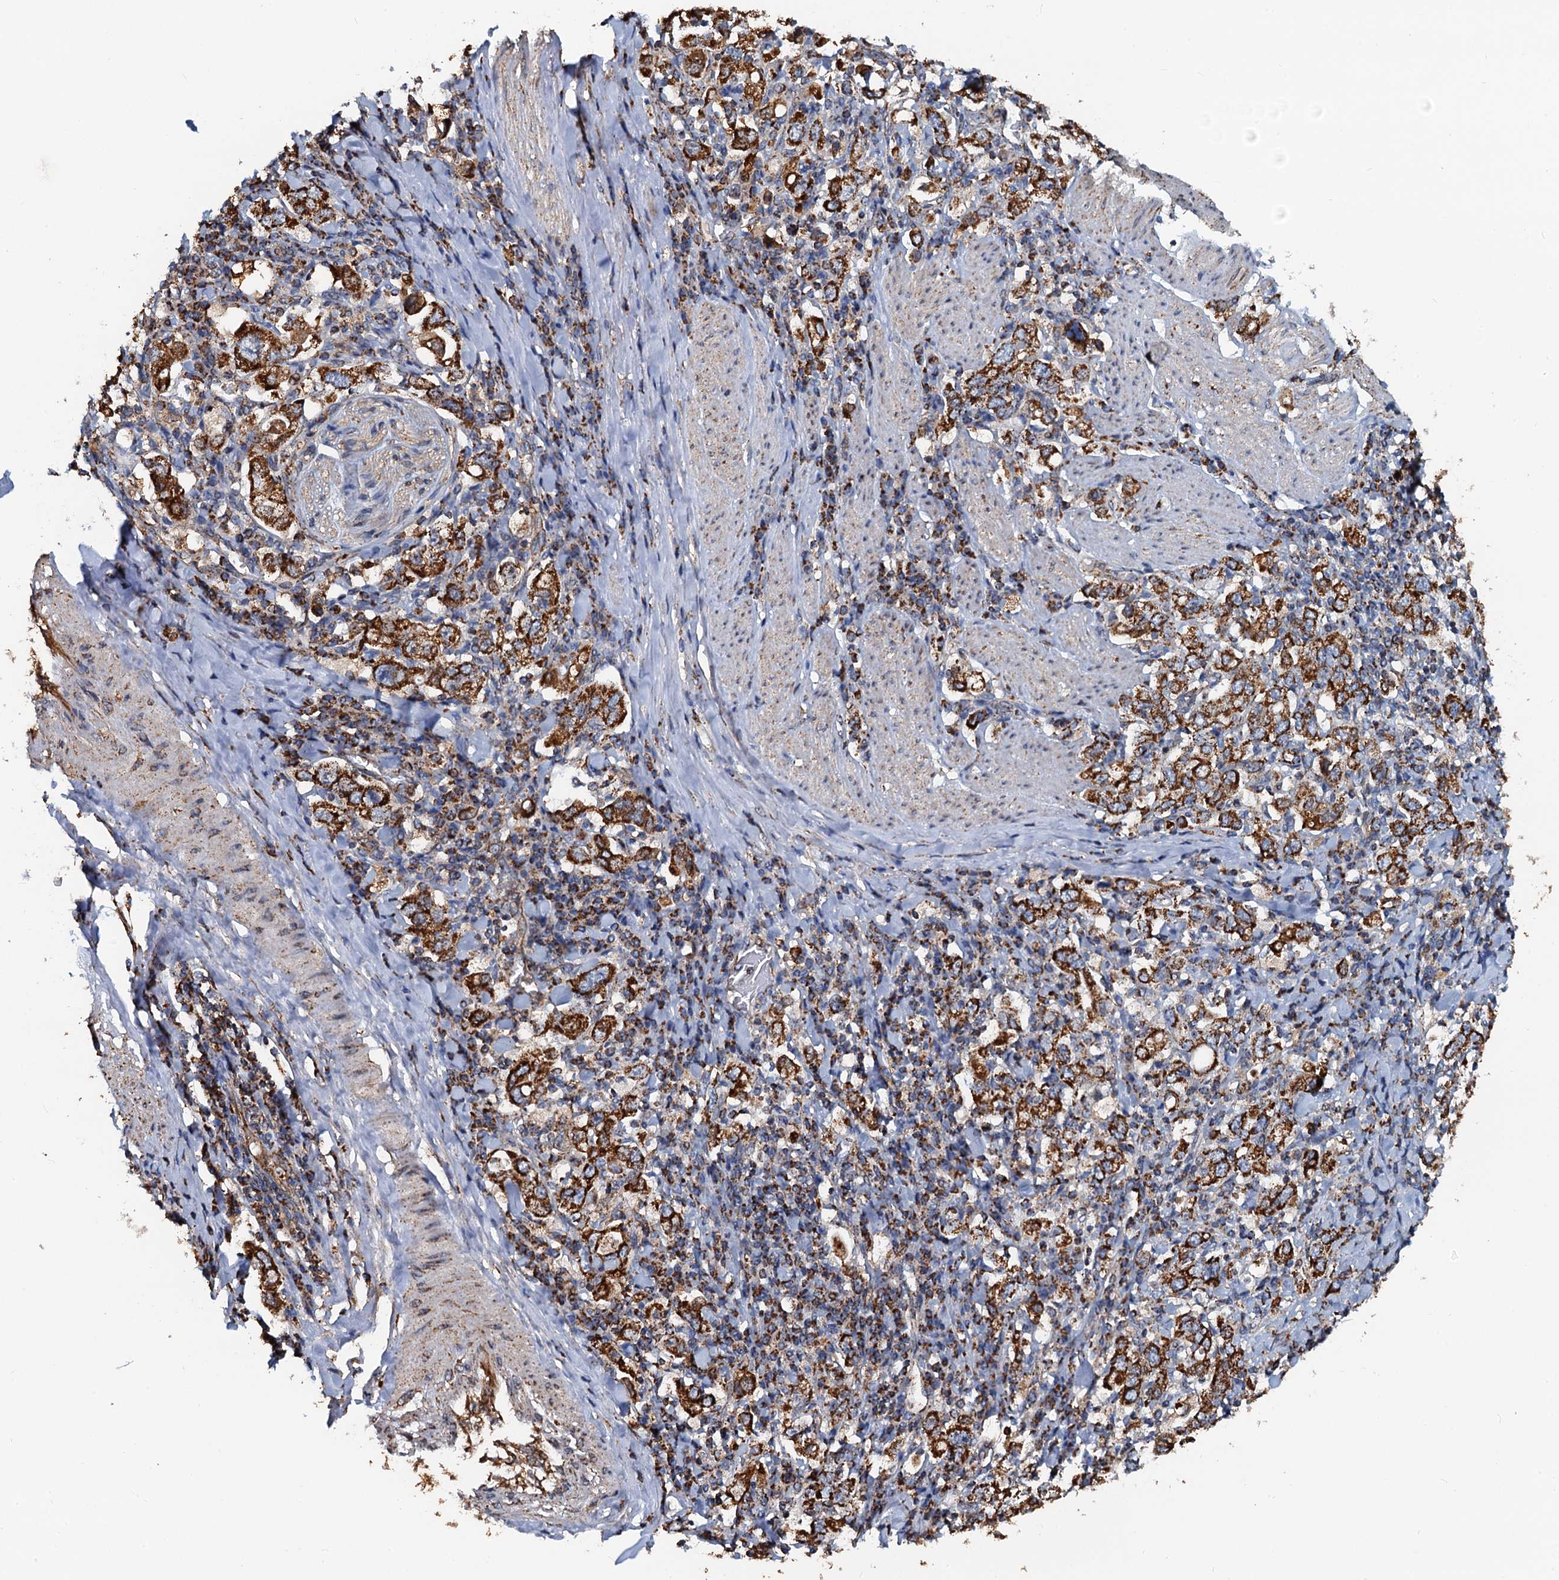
{"staining": {"intensity": "strong", "quantity": ">75%", "location": "cytoplasmic/membranous"}, "tissue": "stomach cancer", "cell_type": "Tumor cells", "image_type": "cancer", "snomed": [{"axis": "morphology", "description": "Adenocarcinoma, NOS"}, {"axis": "topography", "description": "Stomach, upper"}], "caption": "DAB (3,3'-diaminobenzidine) immunohistochemical staining of human stomach cancer (adenocarcinoma) shows strong cytoplasmic/membranous protein positivity in about >75% of tumor cells. (DAB (3,3'-diaminobenzidine) IHC, brown staining for protein, blue staining for nuclei).", "gene": "AAGAB", "patient": {"sex": "male", "age": 62}}